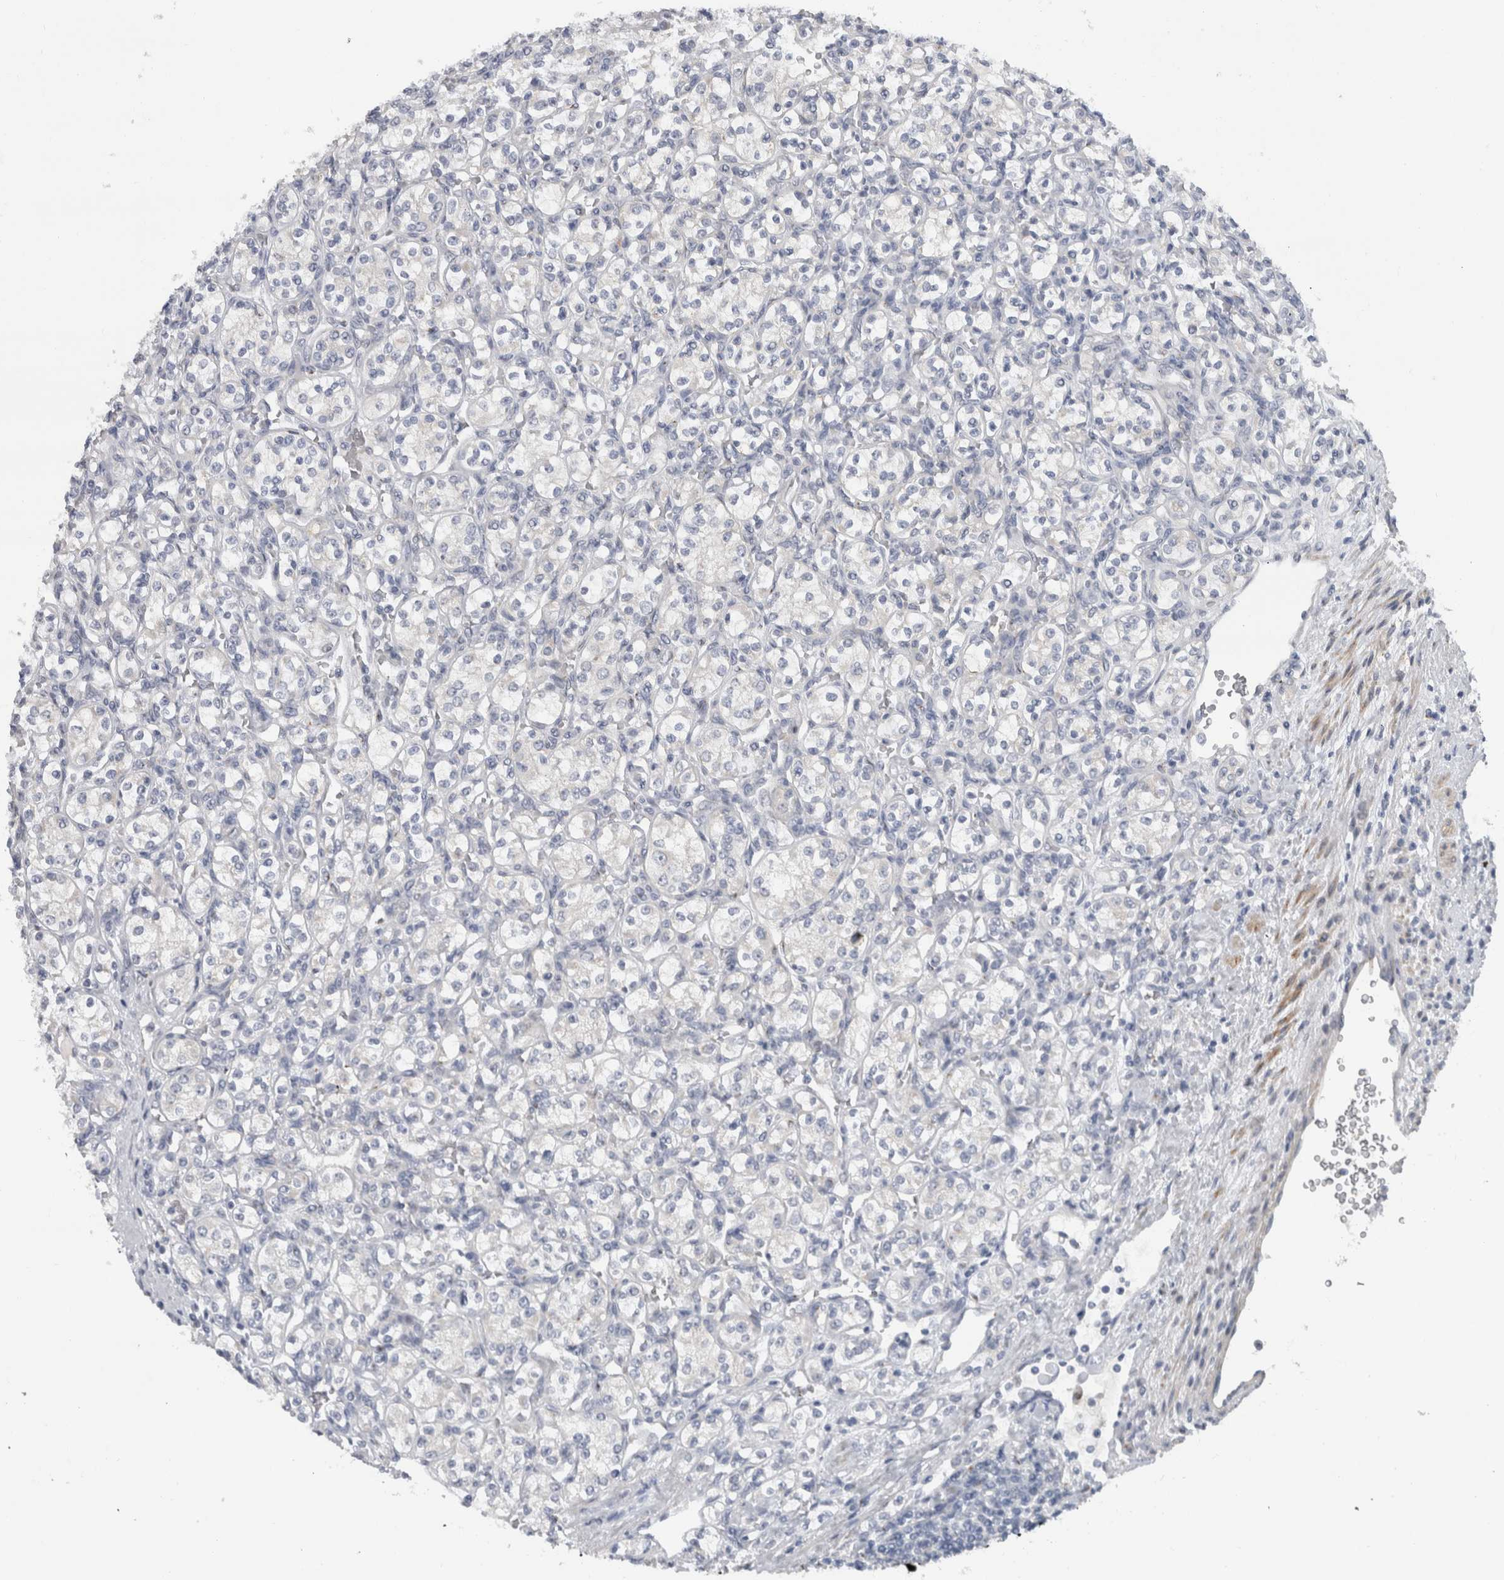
{"staining": {"intensity": "negative", "quantity": "none", "location": "none"}, "tissue": "renal cancer", "cell_type": "Tumor cells", "image_type": "cancer", "snomed": [{"axis": "morphology", "description": "Adenocarcinoma, NOS"}, {"axis": "topography", "description": "Kidney"}], "caption": "Renal adenocarcinoma was stained to show a protein in brown. There is no significant expression in tumor cells.", "gene": "MGAT1", "patient": {"sex": "male", "age": 77}}